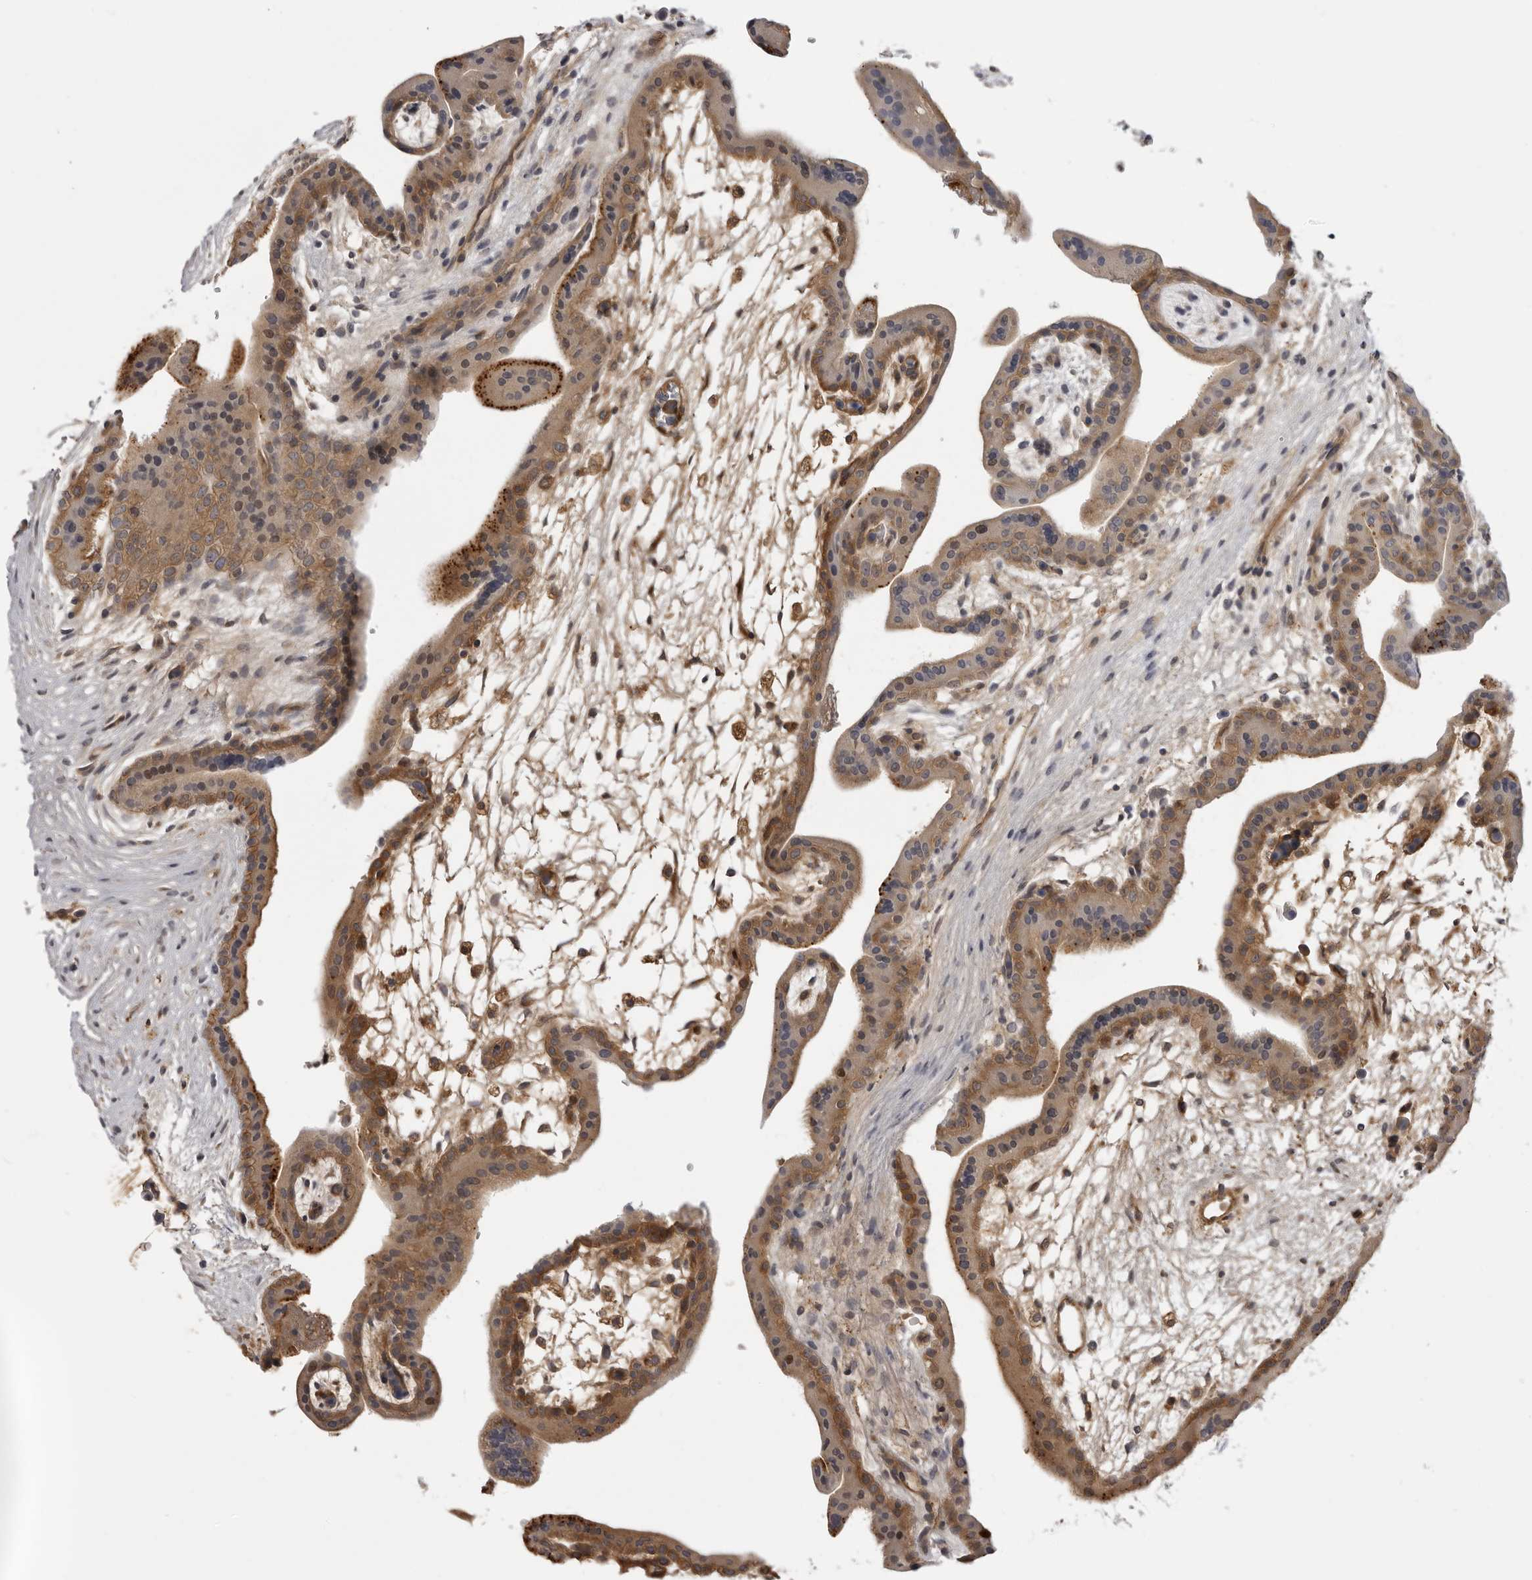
{"staining": {"intensity": "strong", "quantity": "25%-75%", "location": "cytoplasmic/membranous"}, "tissue": "placenta", "cell_type": "Trophoblastic cells", "image_type": "normal", "snomed": [{"axis": "morphology", "description": "Normal tissue, NOS"}, {"axis": "topography", "description": "Placenta"}], "caption": "There is high levels of strong cytoplasmic/membranous staining in trophoblastic cells of unremarkable placenta, as demonstrated by immunohistochemical staining (brown color).", "gene": "PLEKHF2", "patient": {"sex": "female", "age": 35}}